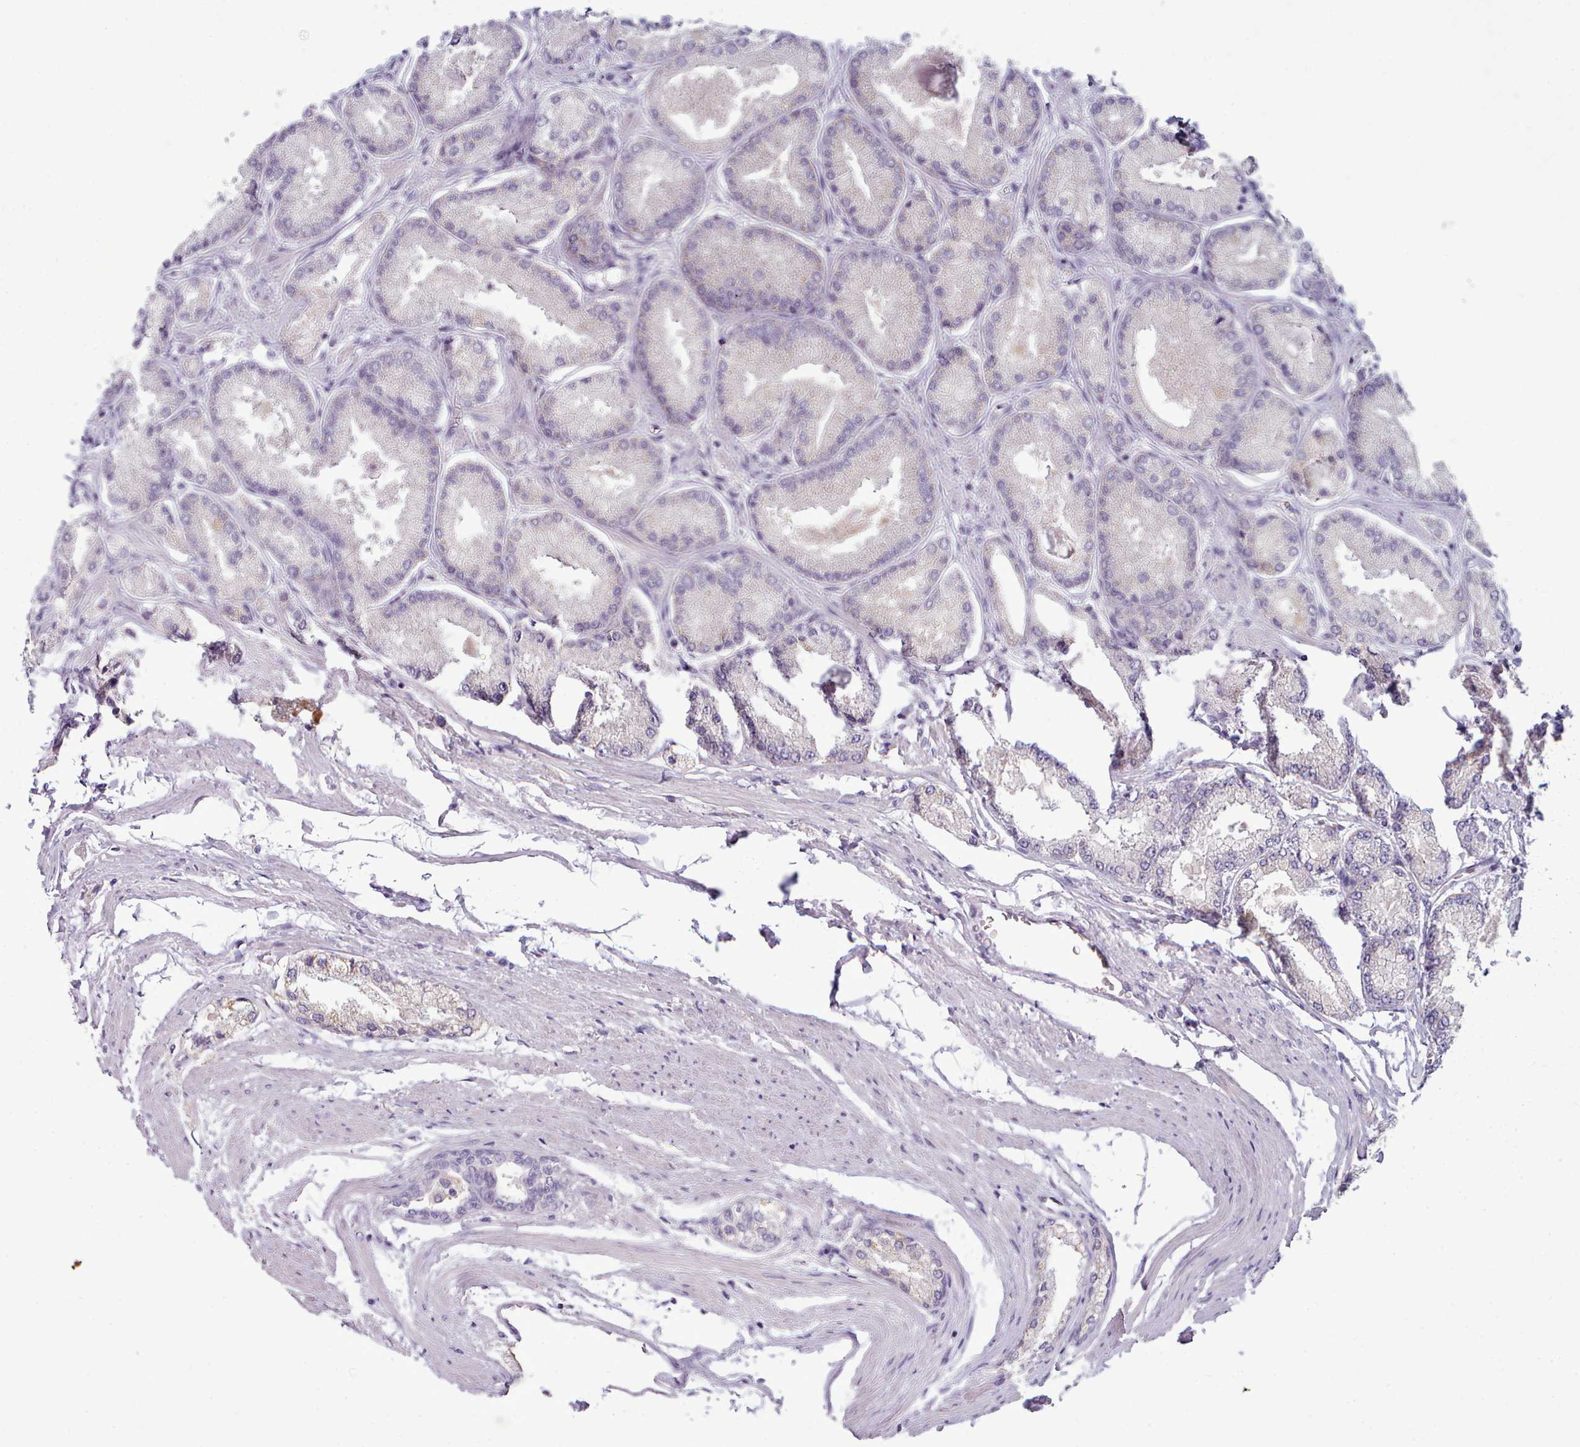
{"staining": {"intensity": "negative", "quantity": "none", "location": "none"}, "tissue": "prostate cancer", "cell_type": "Tumor cells", "image_type": "cancer", "snomed": [{"axis": "morphology", "description": "Adenocarcinoma, Low grade"}, {"axis": "topography", "description": "Prostate"}], "caption": "Immunohistochemistry (IHC) photomicrograph of neoplastic tissue: prostate low-grade adenocarcinoma stained with DAB (3,3'-diaminobenzidine) shows no significant protein staining in tumor cells.", "gene": "MYRFL", "patient": {"sex": "male", "age": 74}}